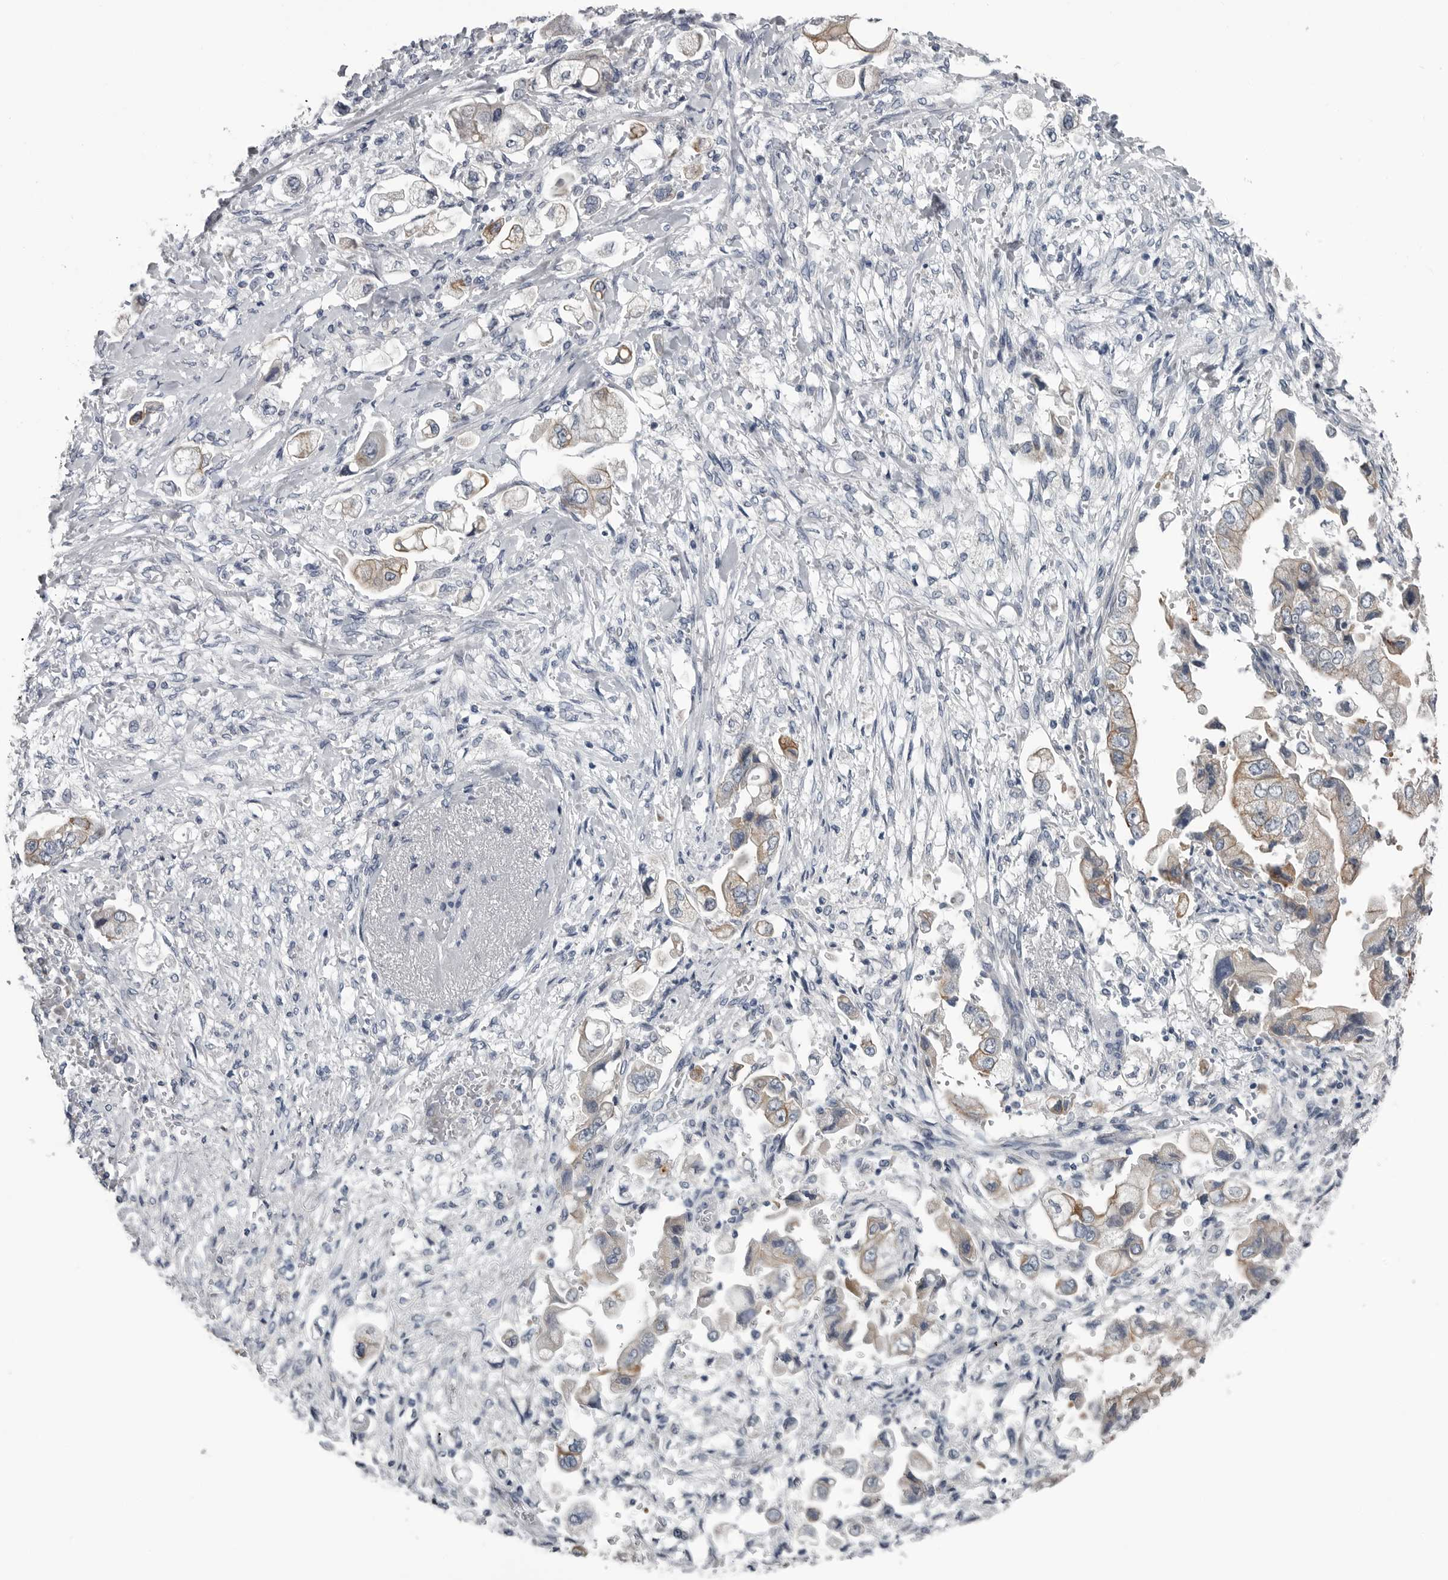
{"staining": {"intensity": "weak", "quantity": ">75%", "location": "cytoplasmic/membranous"}, "tissue": "stomach cancer", "cell_type": "Tumor cells", "image_type": "cancer", "snomed": [{"axis": "morphology", "description": "Adenocarcinoma, NOS"}, {"axis": "topography", "description": "Stomach"}], "caption": "About >75% of tumor cells in human stomach adenocarcinoma demonstrate weak cytoplasmic/membranous protein staining as visualized by brown immunohistochemical staining.", "gene": "MYOC", "patient": {"sex": "male", "age": 62}}